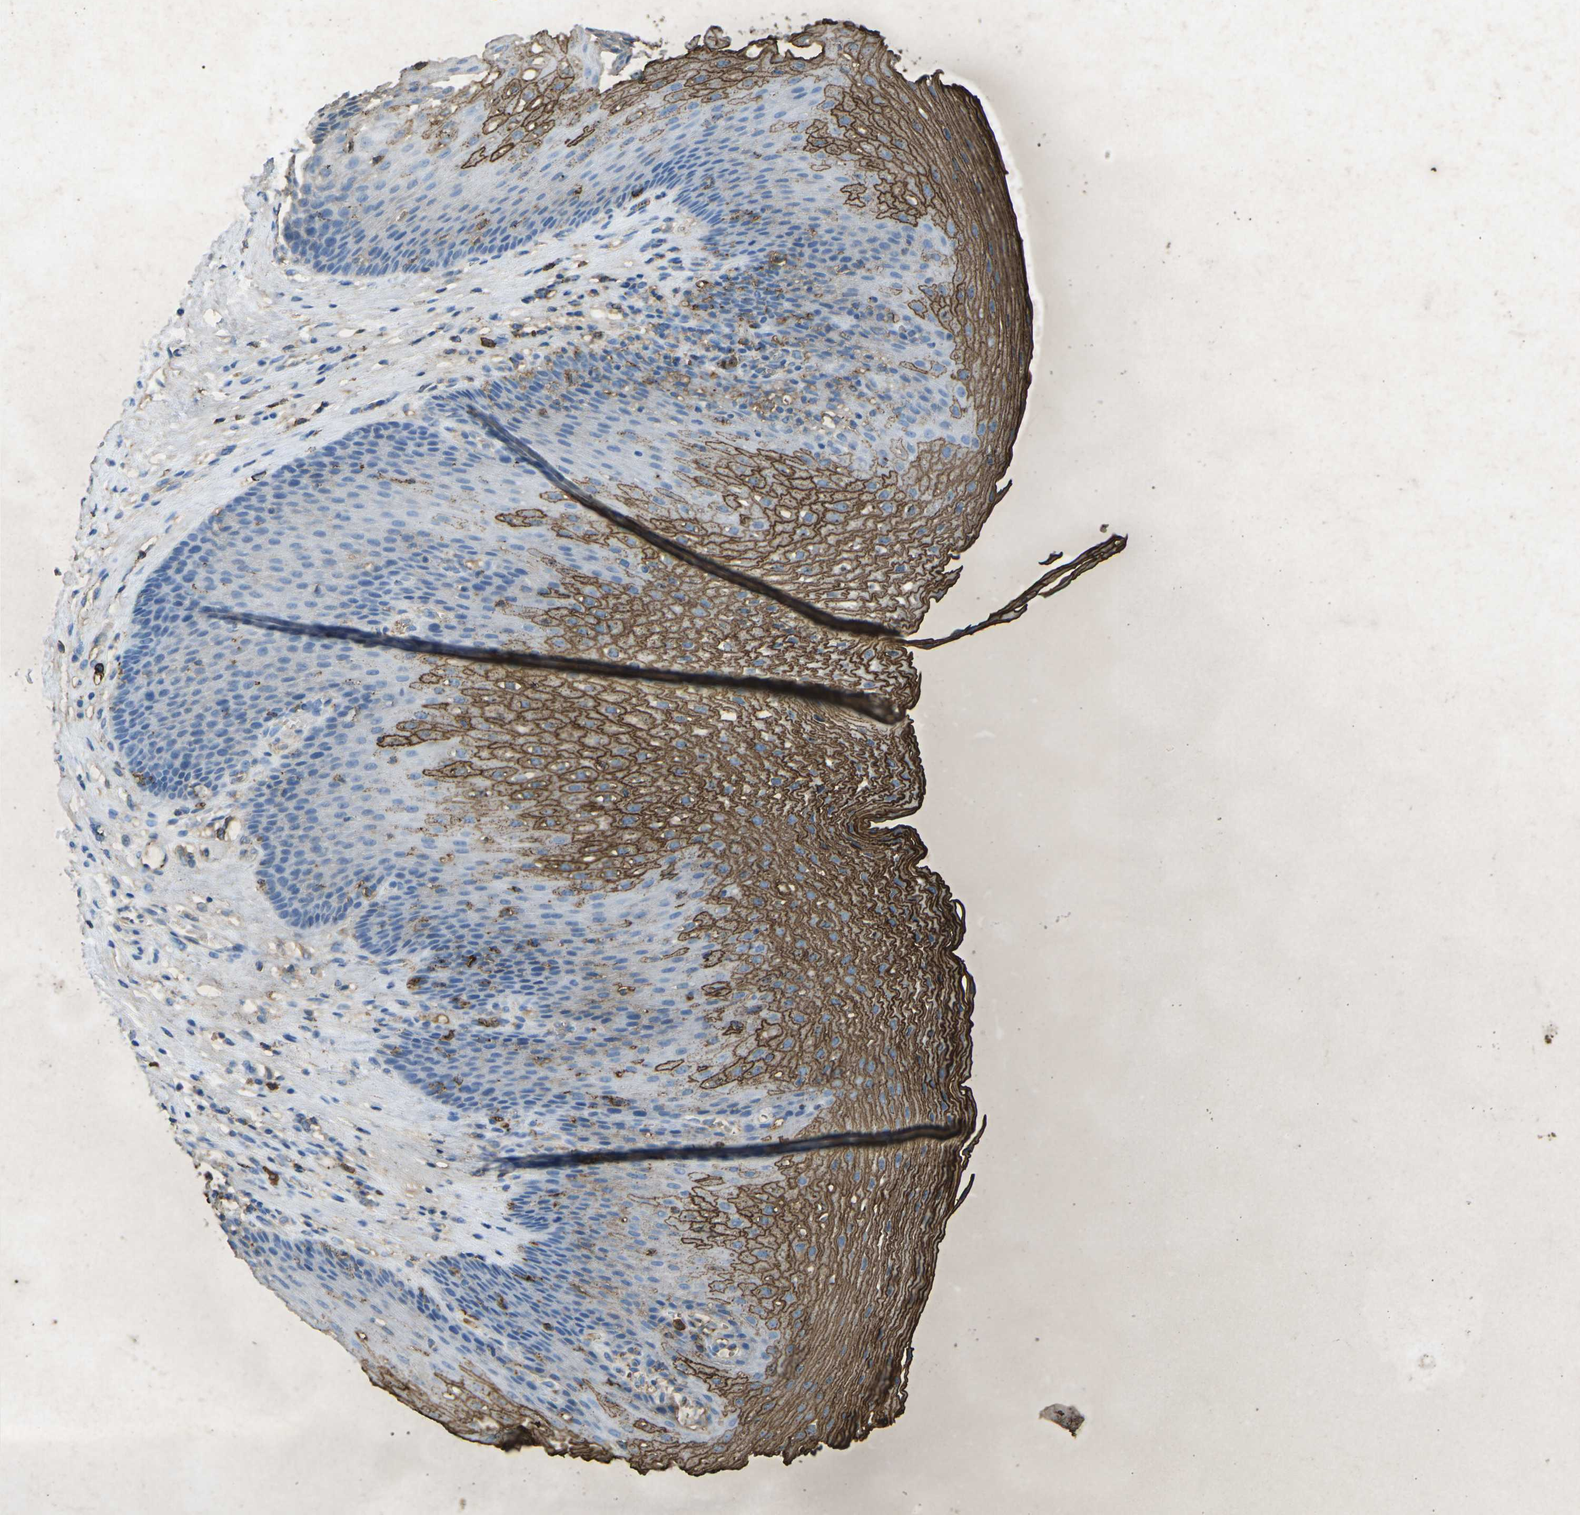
{"staining": {"intensity": "strong", "quantity": "25%-75%", "location": "cytoplasmic/membranous"}, "tissue": "esophagus", "cell_type": "Squamous epithelial cells", "image_type": "normal", "snomed": [{"axis": "morphology", "description": "Normal tissue, NOS"}, {"axis": "topography", "description": "Esophagus"}], "caption": "Esophagus stained with a brown dye reveals strong cytoplasmic/membranous positive positivity in approximately 25%-75% of squamous epithelial cells.", "gene": "CTAGE1", "patient": {"sex": "male", "age": 48}}